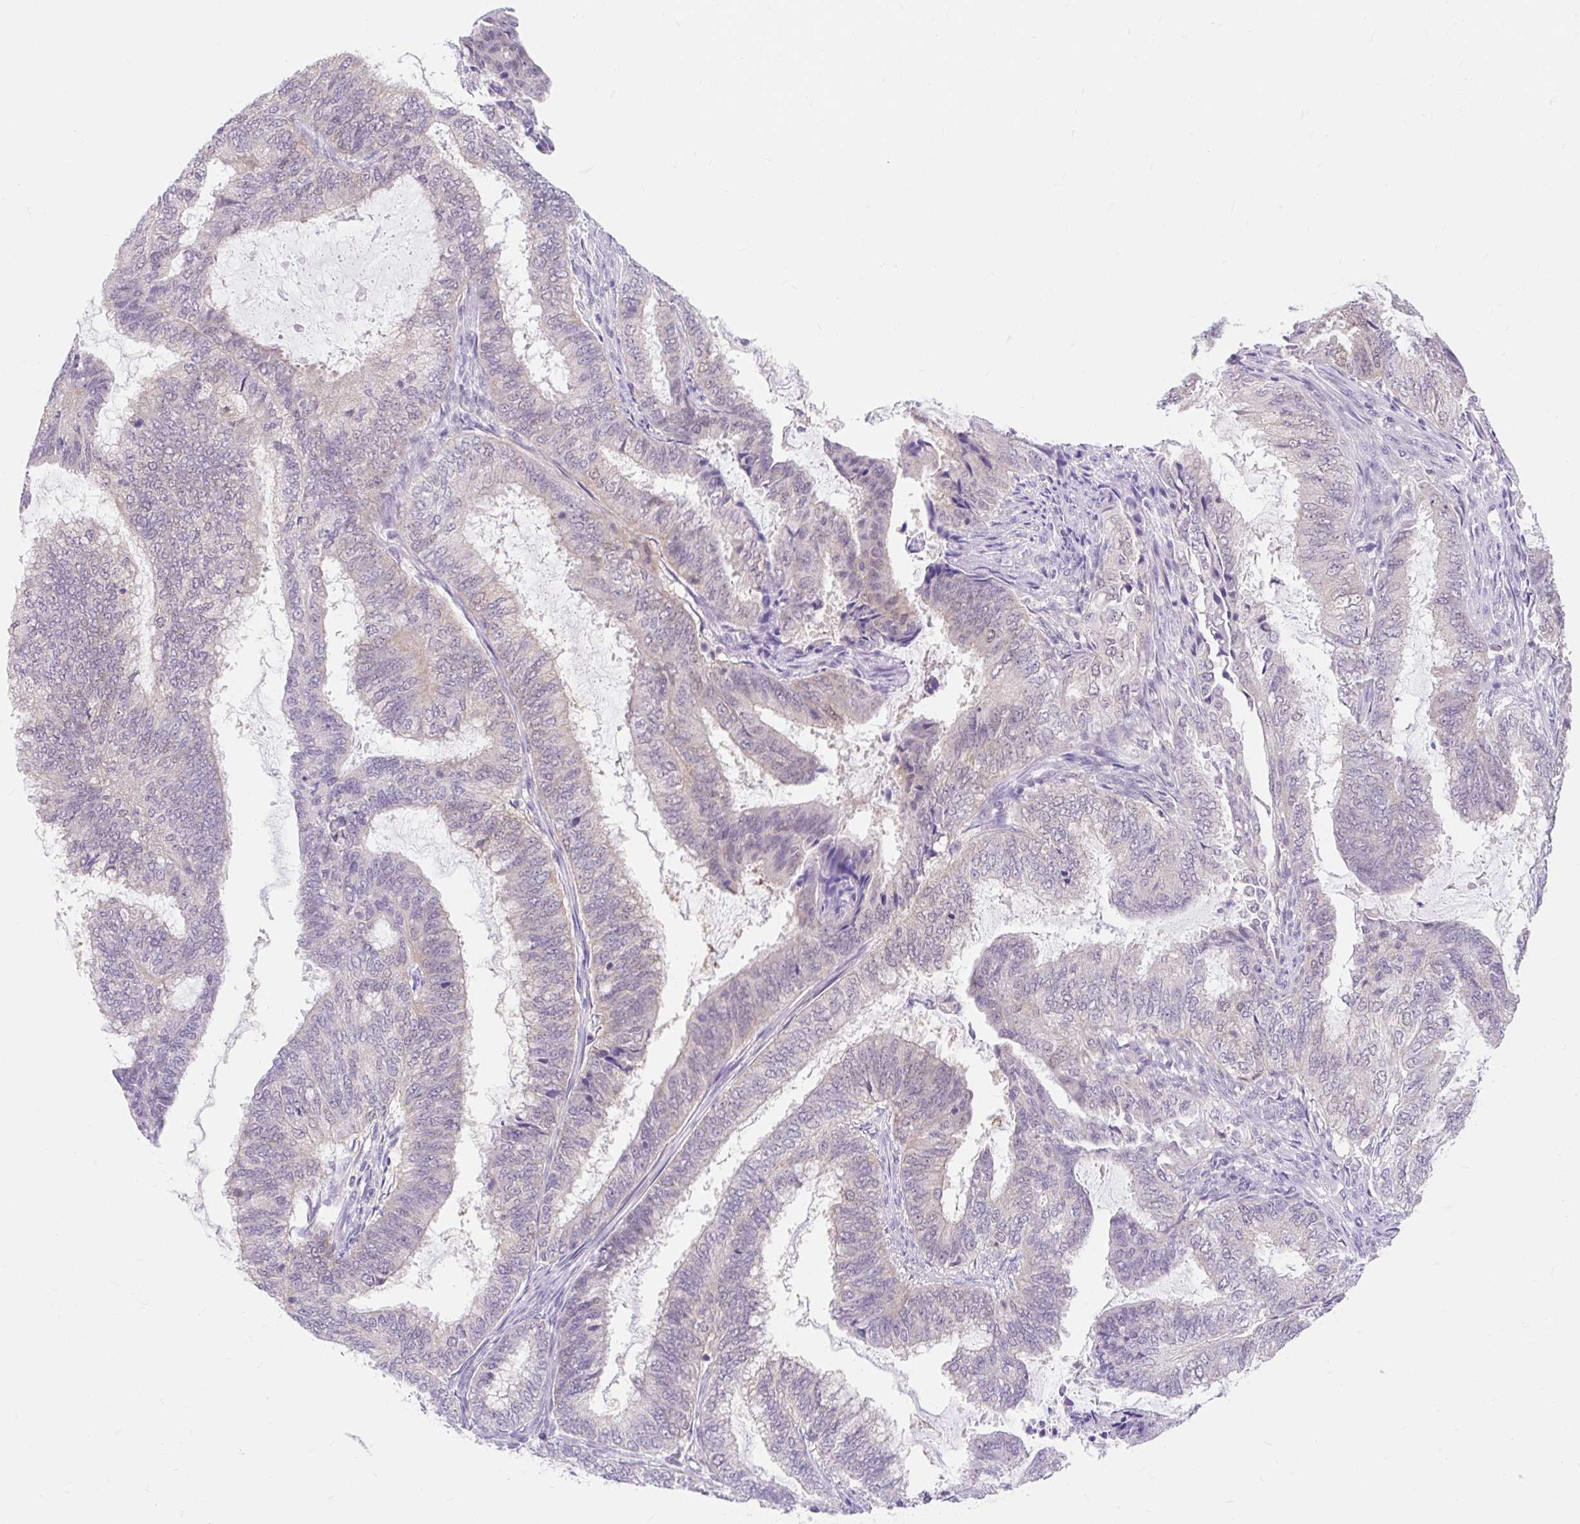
{"staining": {"intensity": "negative", "quantity": "none", "location": "none"}, "tissue": "endometrial cancer", "cell_type": "Tumor cells", "image_type": "cancer", "snomed": [{"axis": "morphology", "description": "Adenocarcinoma, NOS"}, {"axis": "topography", "description": "Endometrium"}], "caption": "Micrograph shows no protein positivity in tumor cells of endometrial adenocarcinoma tissue.", "gene": "ITPK1", "patient": {"sex": "female", "age": 51}}